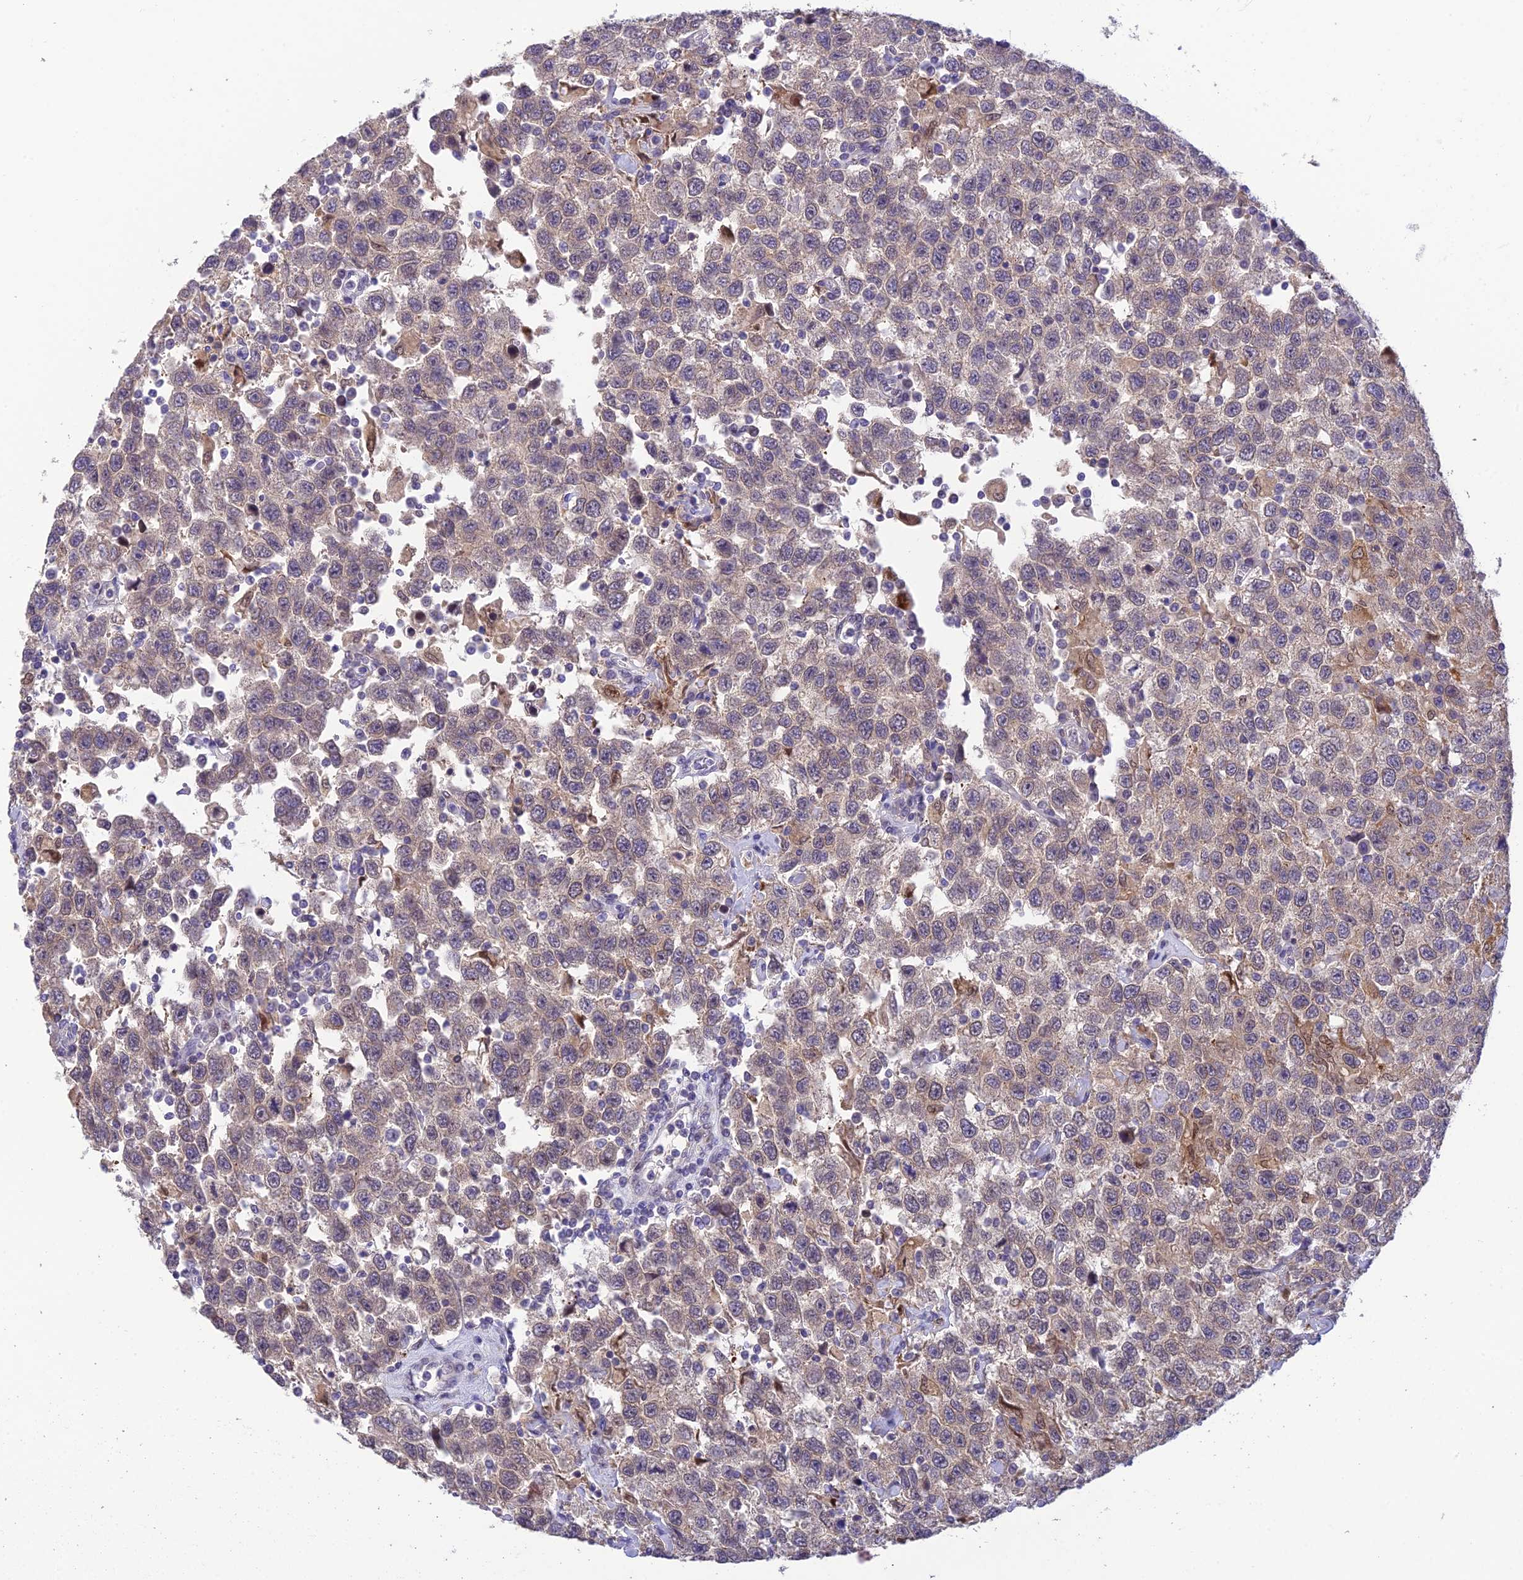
{"staining": {"intensity": "negative", "quantity": "none", "location": "none"}, "tissue": "testis cancer", "cell_type": "Tumor cells", "image_type": "cancer", "snomed": [{"axis": "morphology", "description": "Seminoma, NOS"}, {"axis": "topography", "description": "Testis"}], "caption": "Testis cancer was stained to show a protein in brown. There is no significant staining in tumor cells.", "gene": "BMT2", "patient": {"sex": "male", "age": 41}}